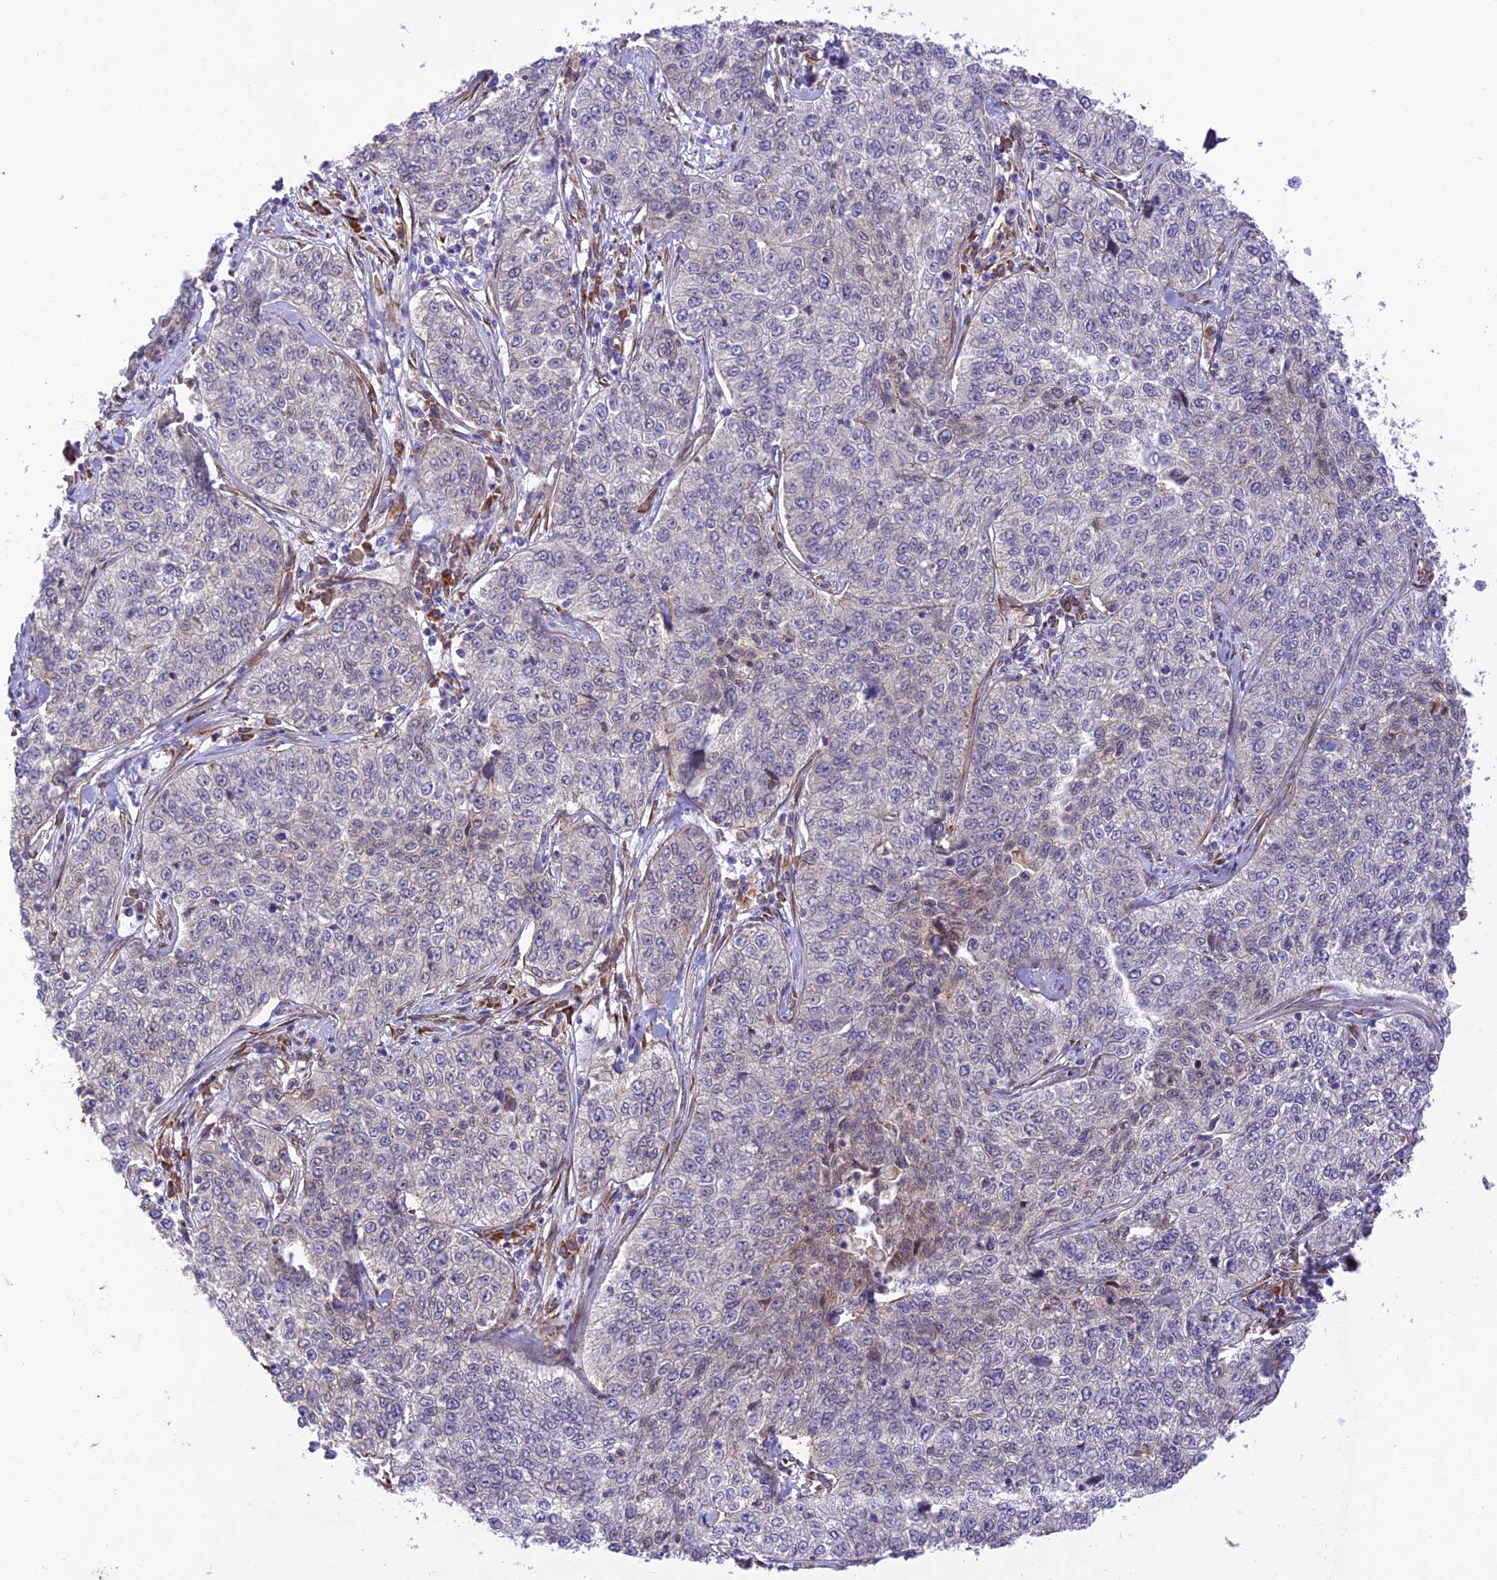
{"staining": {"intensity": "negative", "quantity": "none", "location": "none"}, "tissue": "cervical cancer", "cell_type": "Tumor cells", "image_type": "cancer", "snomed": [{"axis": "morphology", "description": "Squamous cell carcinoma, NOS"}, {"axis": "topography", "description": "Cervix"}], "caption": "Tumor cells show no significant protein staining in cervical squamous cell carcinoma.", "gene": "EXOC3L4", "patient": {"sex": "female", "age": 35}}